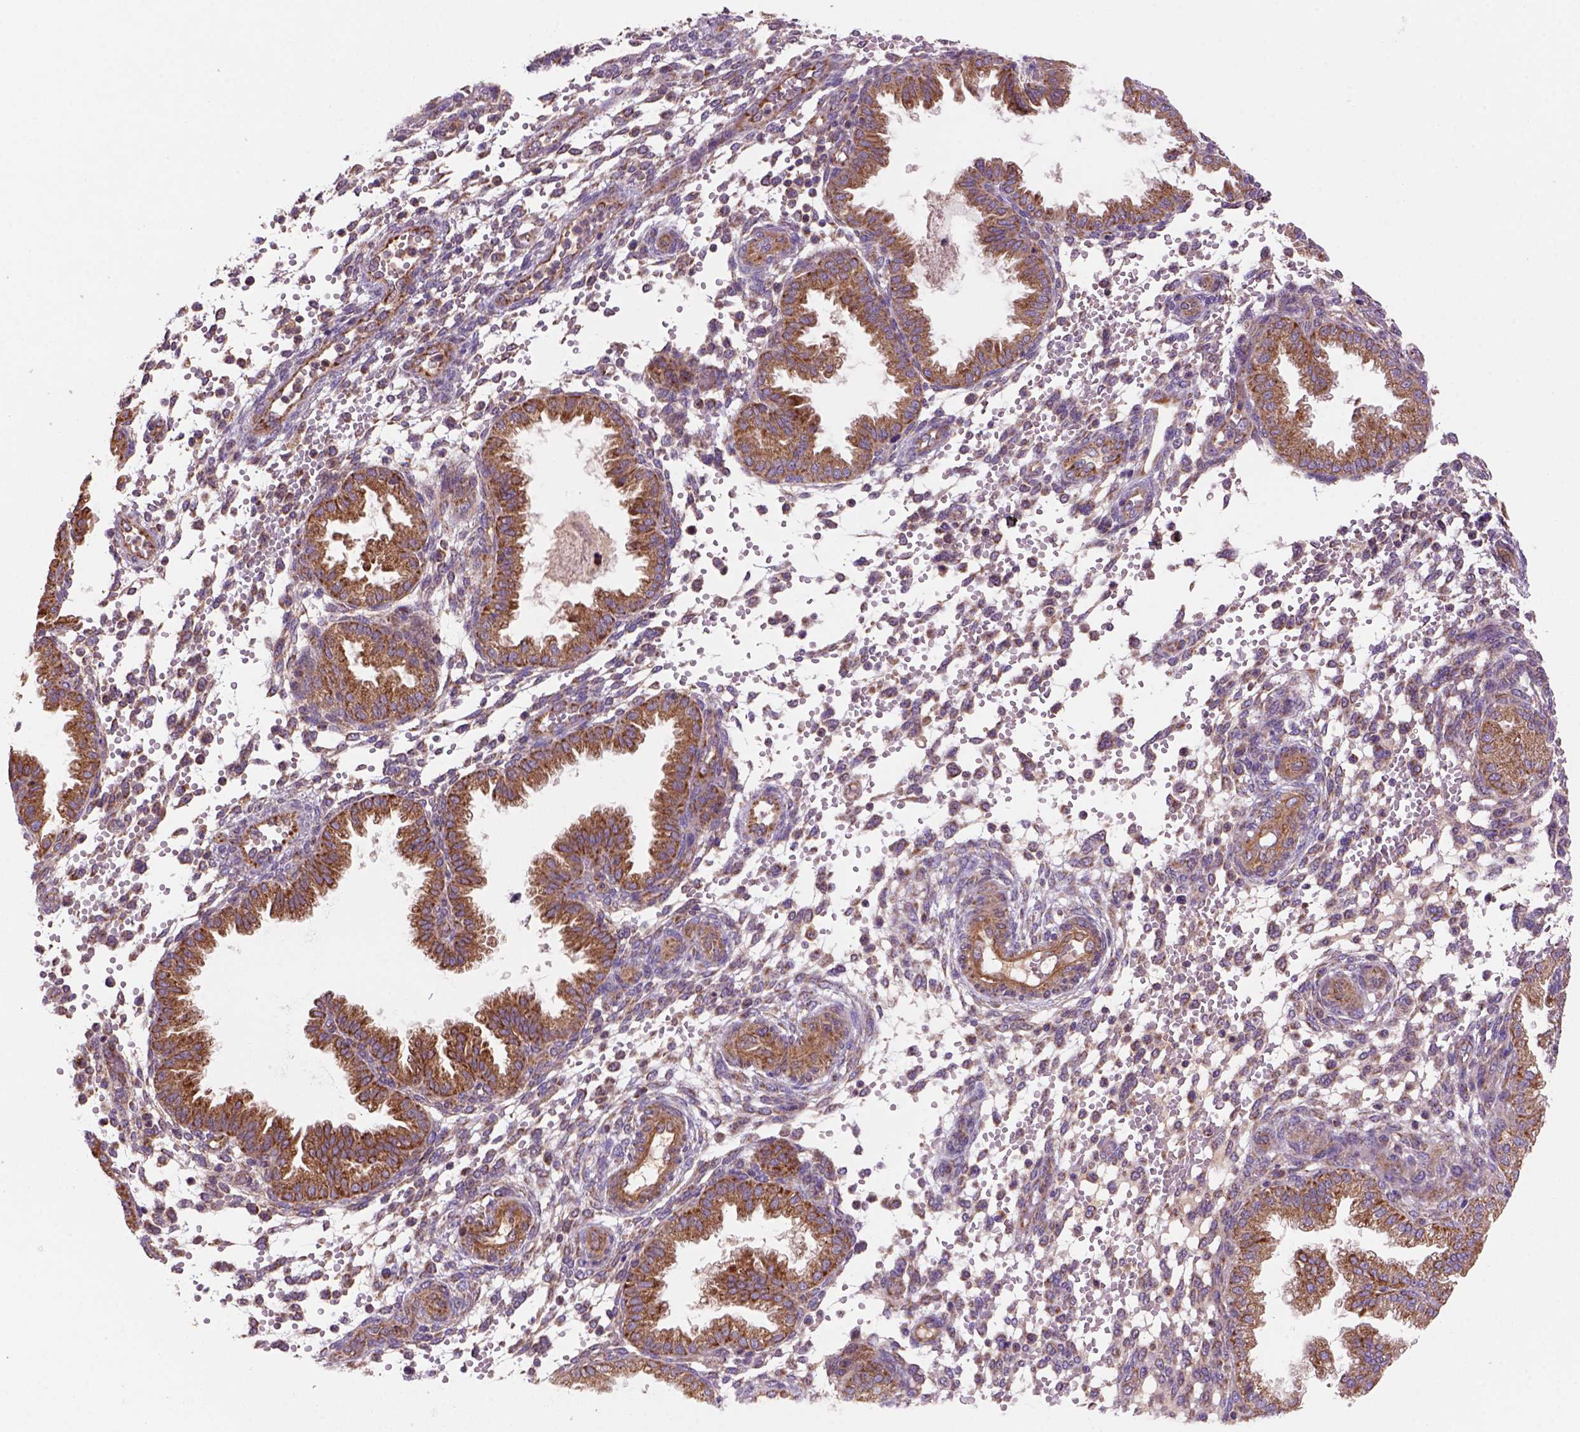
{"staining": {"intensity": "moderate", "quantity": "<25%", "location": "cytoplasmic/membranous"}, "tissue": "endometrium", "cell_type": "Cells in endometrial stroma", "image_type": "normal", "snomed": [{"axis": "morphology", "description": "Normal tissue, NOS"}, {"axis": "topography", "description": "Endometrium"}], "caption": "A low amount of moderate cytoplasmic/membranous positivity is appreciated in about <25% of cells in endometrial stroma in normal endometrium. (IHC, brightfield microscopy, high magnification).", "gene": "WARS2", "patient": {"sex": "female", "age": 33}}